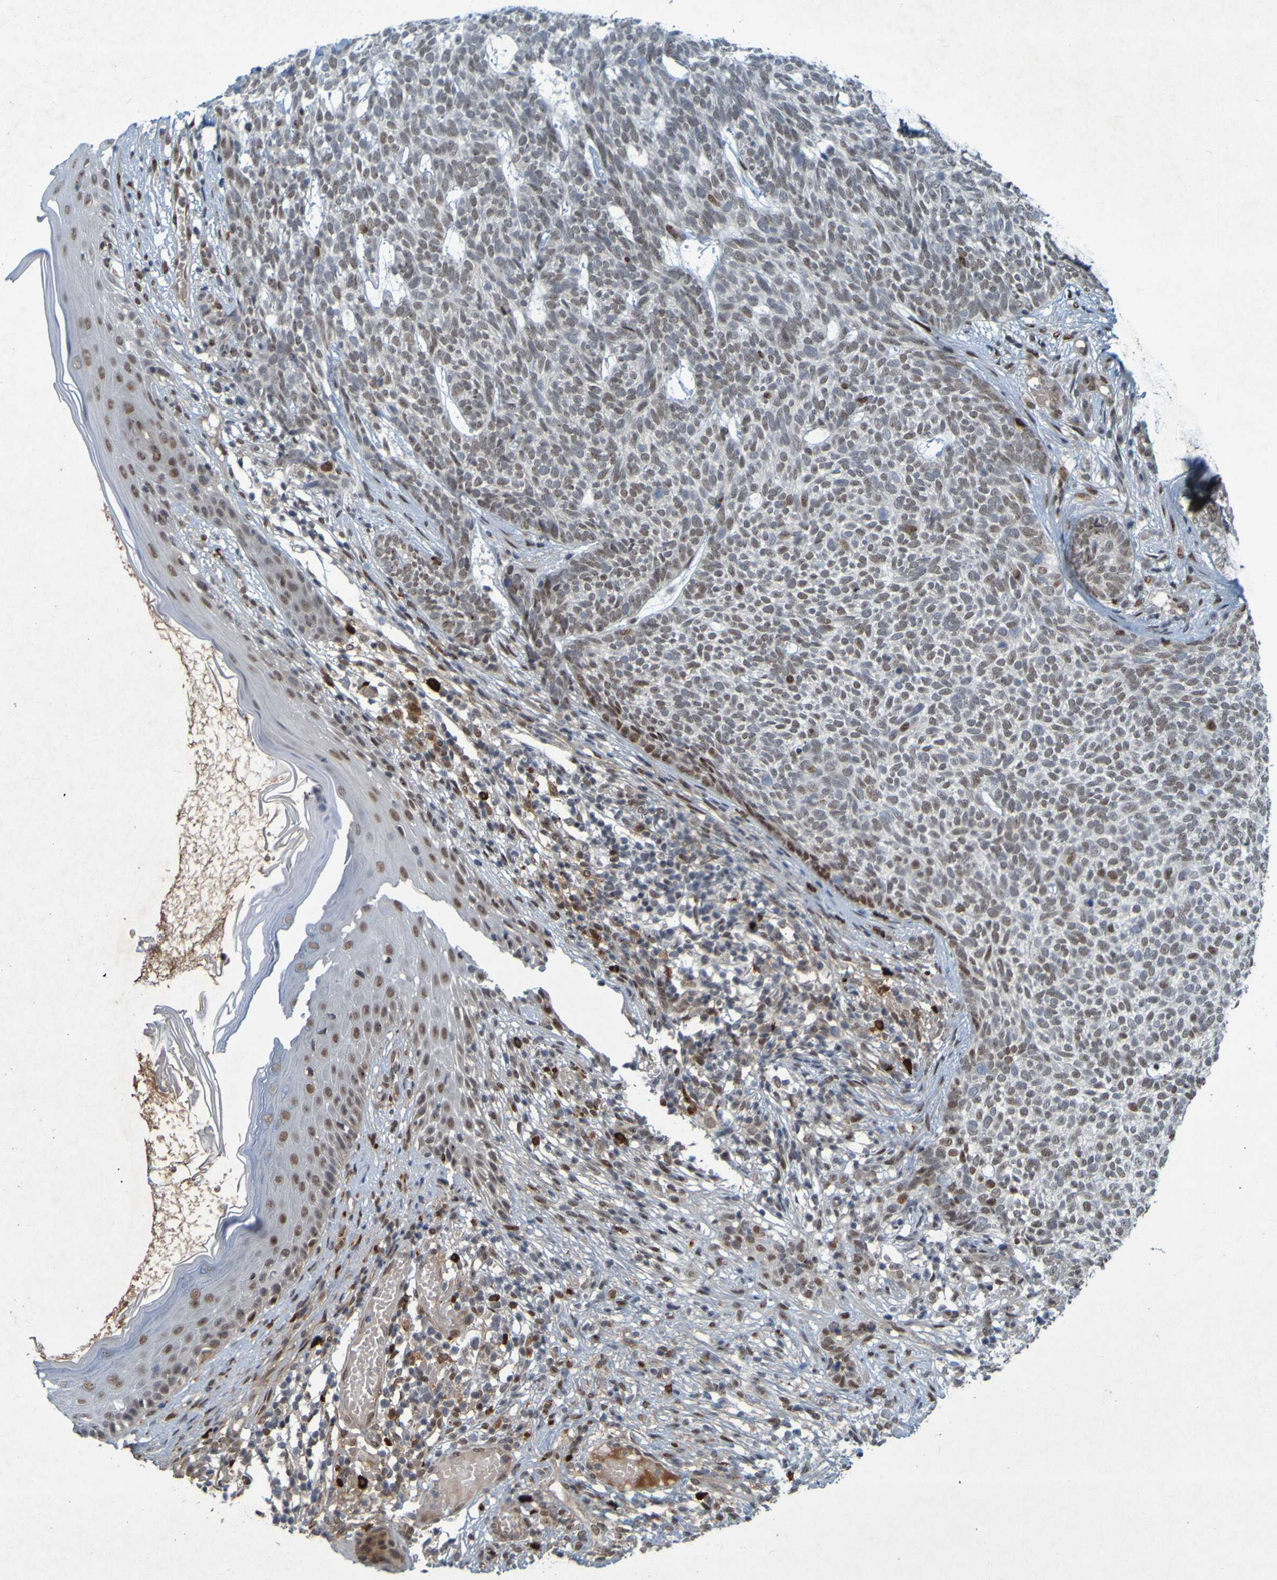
{"staining": {"intensity": "moderate", "quantity": ">75%", "location": "nuclear"}, "tissue": "skin cancer", "cell_type": "Tumor cells", "image_type": "cancer", "snomed": [{"axis": "morphology", "description": "Basal cell carcinoma"}, {"axis": "topography", "description": "Skin"}], "caption": "Immunohistochemistry (IHC) of skin cancer (basal cell carcinoma) shows medium levels of moderate nuclear positivity in about >75% of tumor cells.", "gene": "MCPH1", "patient": {"sex": "female", "age": 84}}